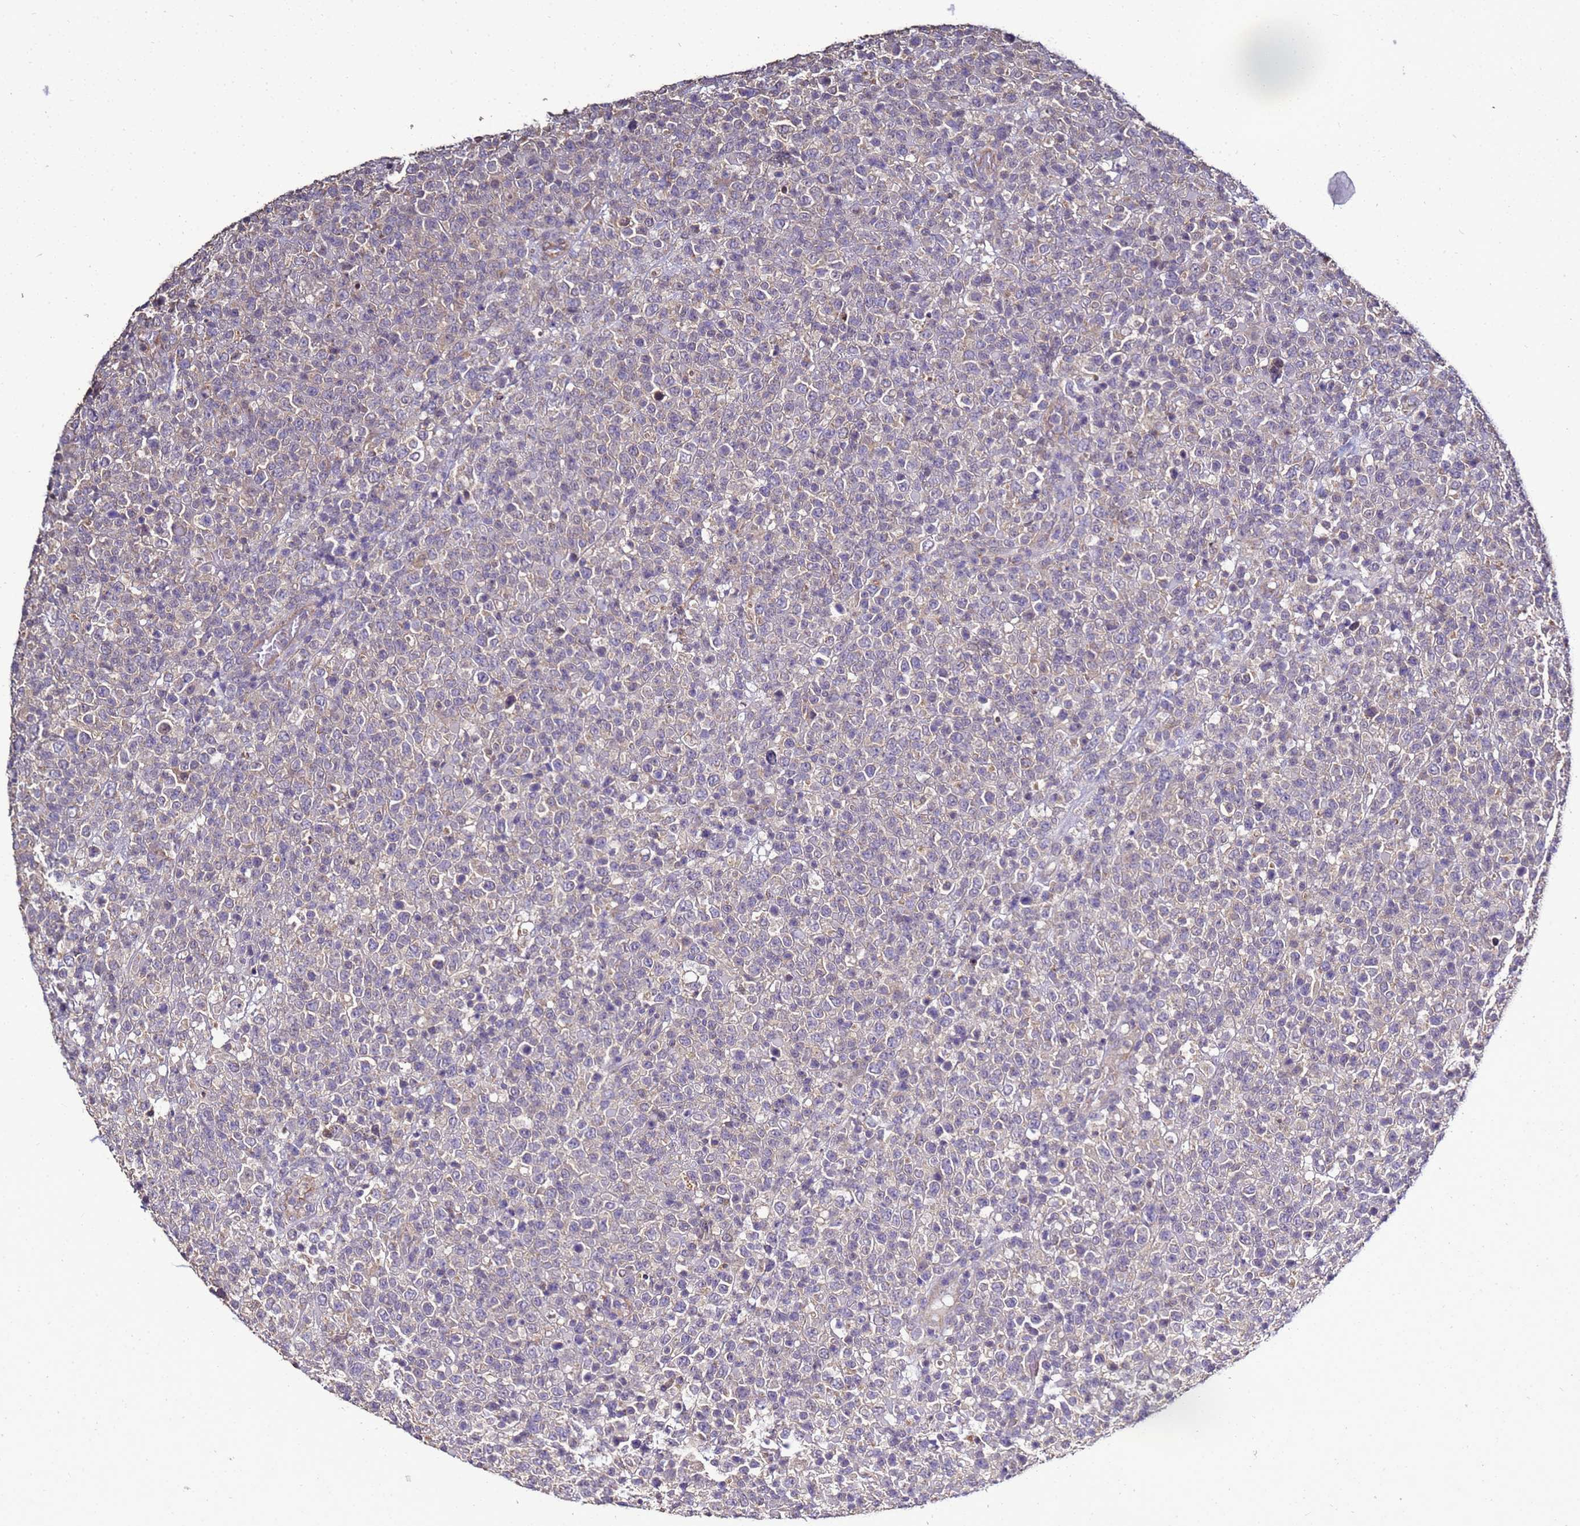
{"staining": {"intensity": "negative", "quantity": "none", "location": "none"}, "tissue": "lymphoma", "cell_type": "Tumor cells", "image_type": "cancer", "snomed": [{"axis": "morphology", "description": "Malignant lymphoma, non-Hodgkin's type, High grade"}, {"axis": "topography", "description": "Colon"}], "caption": "Malignant lymphoma, non-Hodgkin's type (high-grade) was stained to show a protein in brown. There is no significant positivity in tumor cells.", "gene": "ENOPH1", "patient": {"sex": "female", "age": 53}}